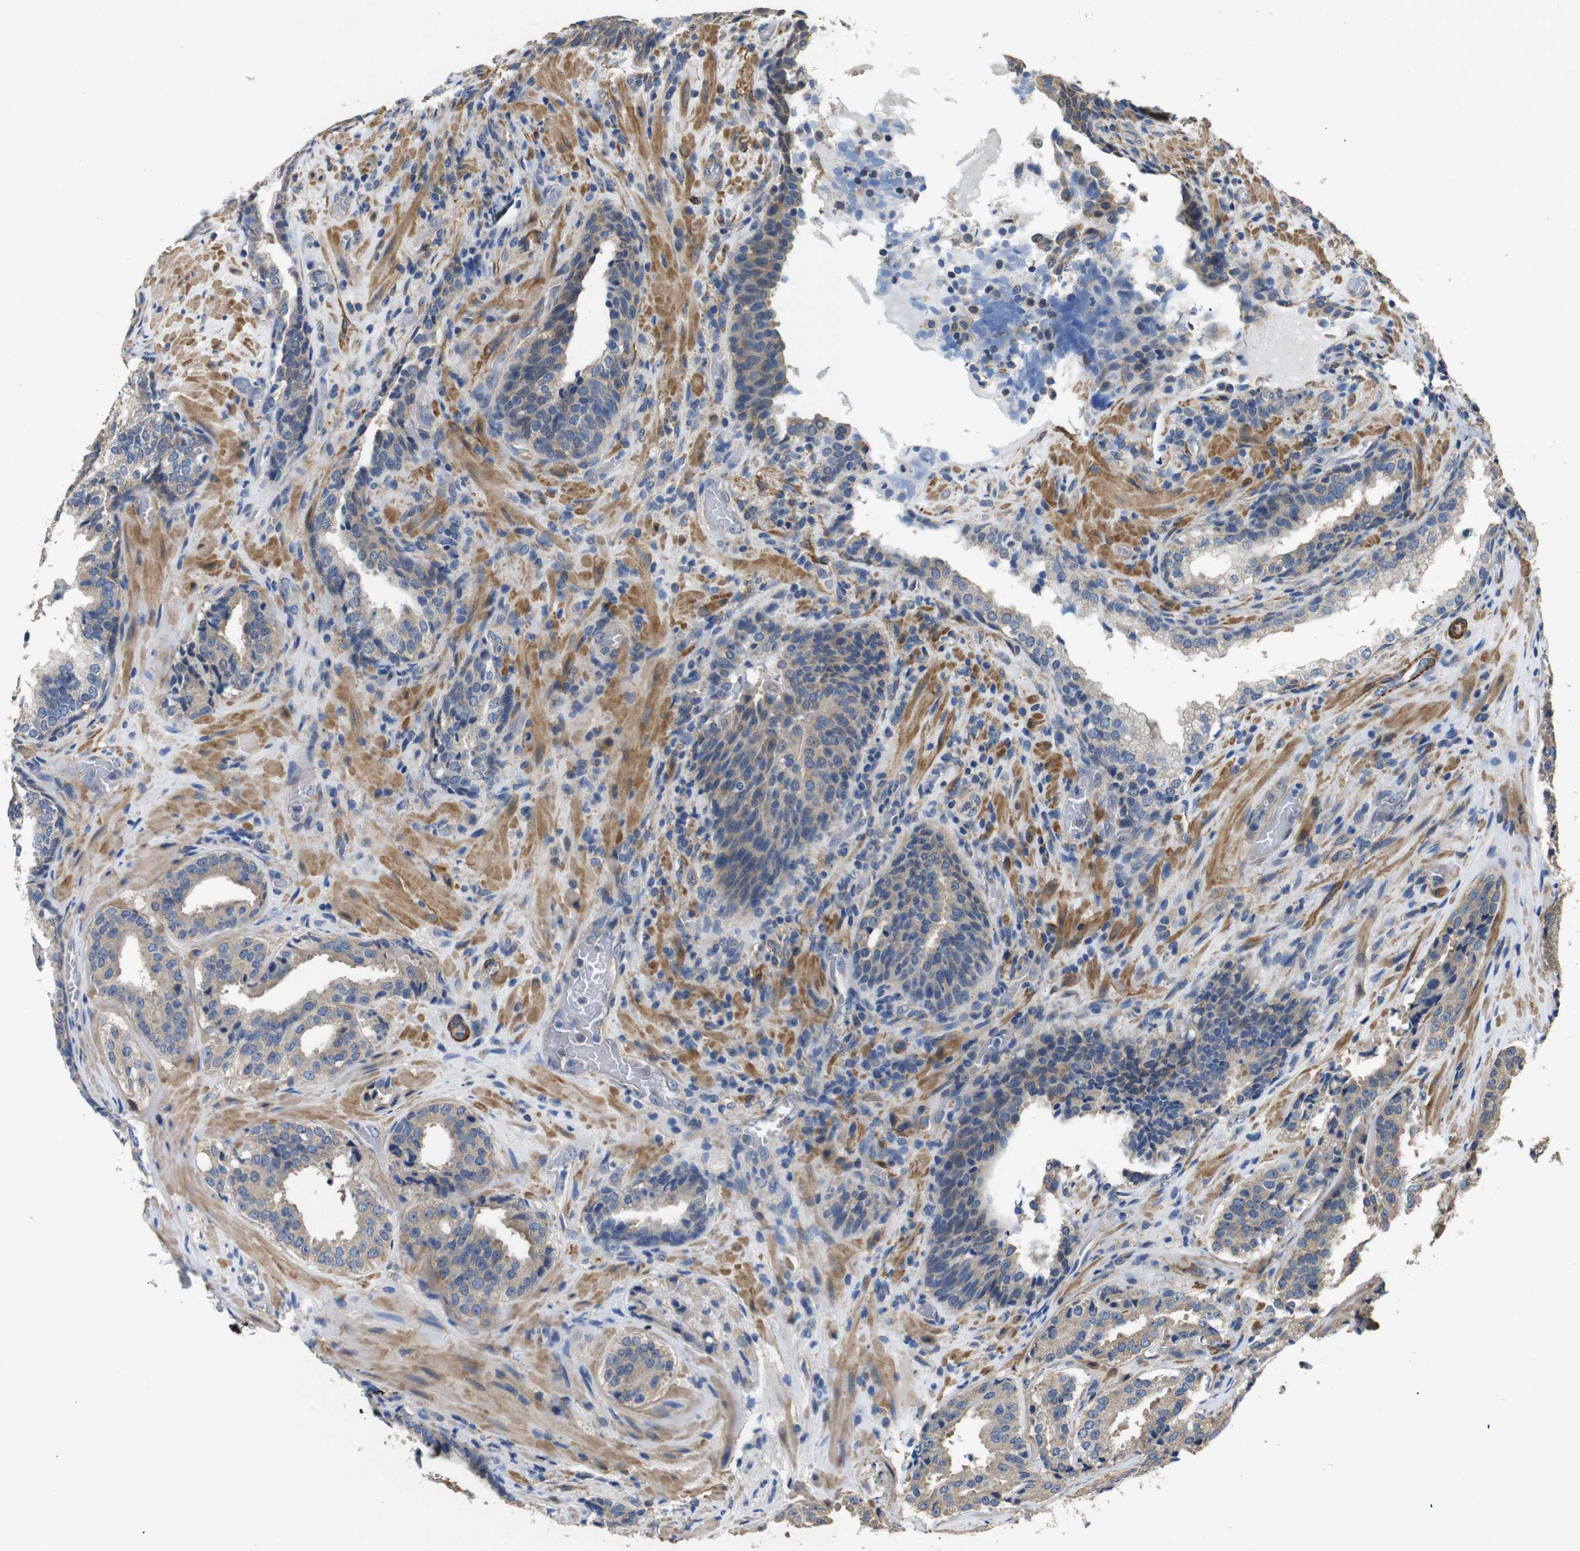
{"staining": {"intensity": "moderate", "quantity": ">75%", "location": "cytoplasmic/membranous"}, "tissue": "prostate cancer", "cell_type": "Tumor cells", "image_type": "cancer", "snomed": [{"axis": "morphology", "description": "Adenocarcinoma, High grade"}, {"axis": "topography", "description": "Prostate"}], "caption": "An immunohistochemistry image of tumor tissue is shown. Protein staining in brown labels moderate cytoplasmic/membranous positivity in prostate cancer (adenocarcinoma (high-grade)) within tumor cells.", "gene": "BNIP3", "patient": {"sex": "male", "age": 60}}